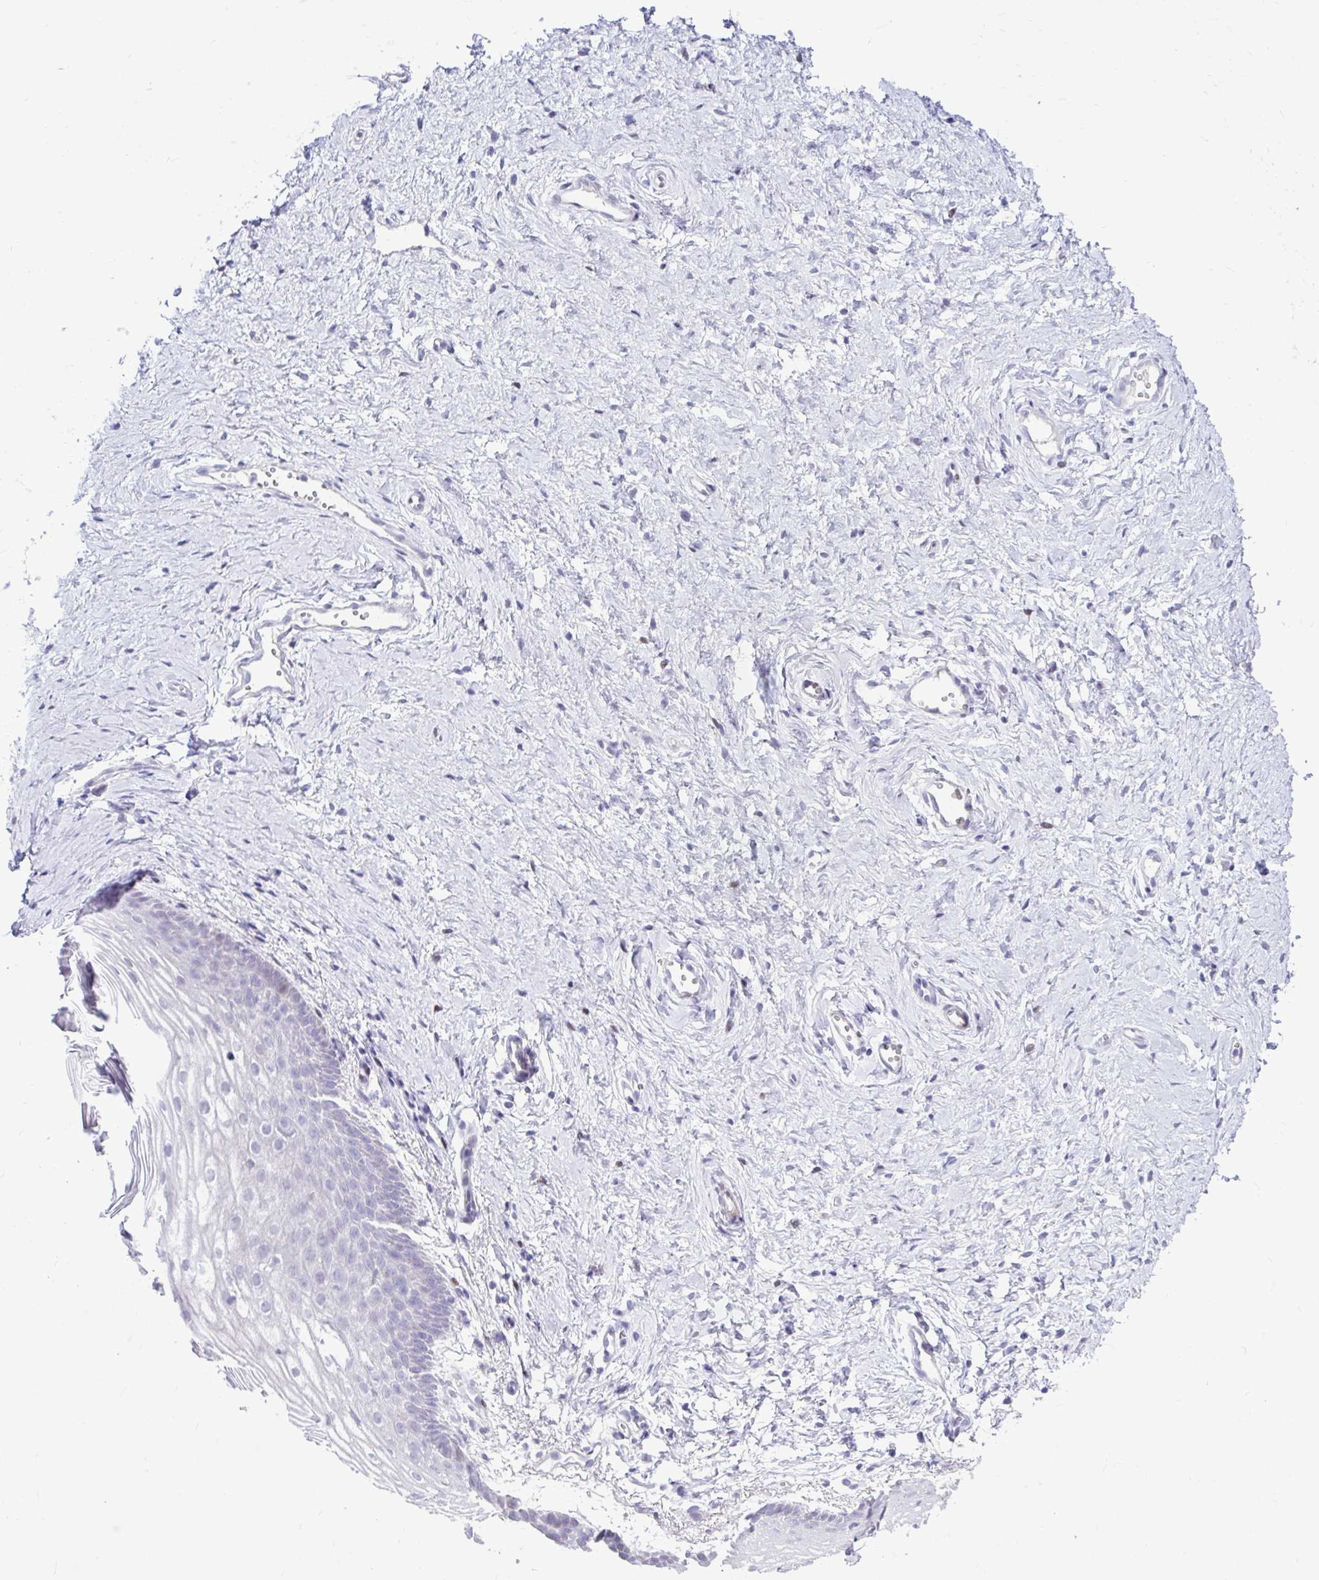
{"staining": {"intensity": "negative", "quantity": "none", "location": "none"}, "tissue": "vagina", "cell_type": "Squamous epithelial cells", "image_type": "normal", "snomed": [{"axis": "morphology", "description": "Normal tissue, NOS"}, {"axis": "topography", "description": "Vagina"}], "caption": "Histopathology image shows no protein positivity in squamous epithelial cells of benign vagina.", "gene": "NHLH2", "patient": {"sex": "female", "age": 56}}